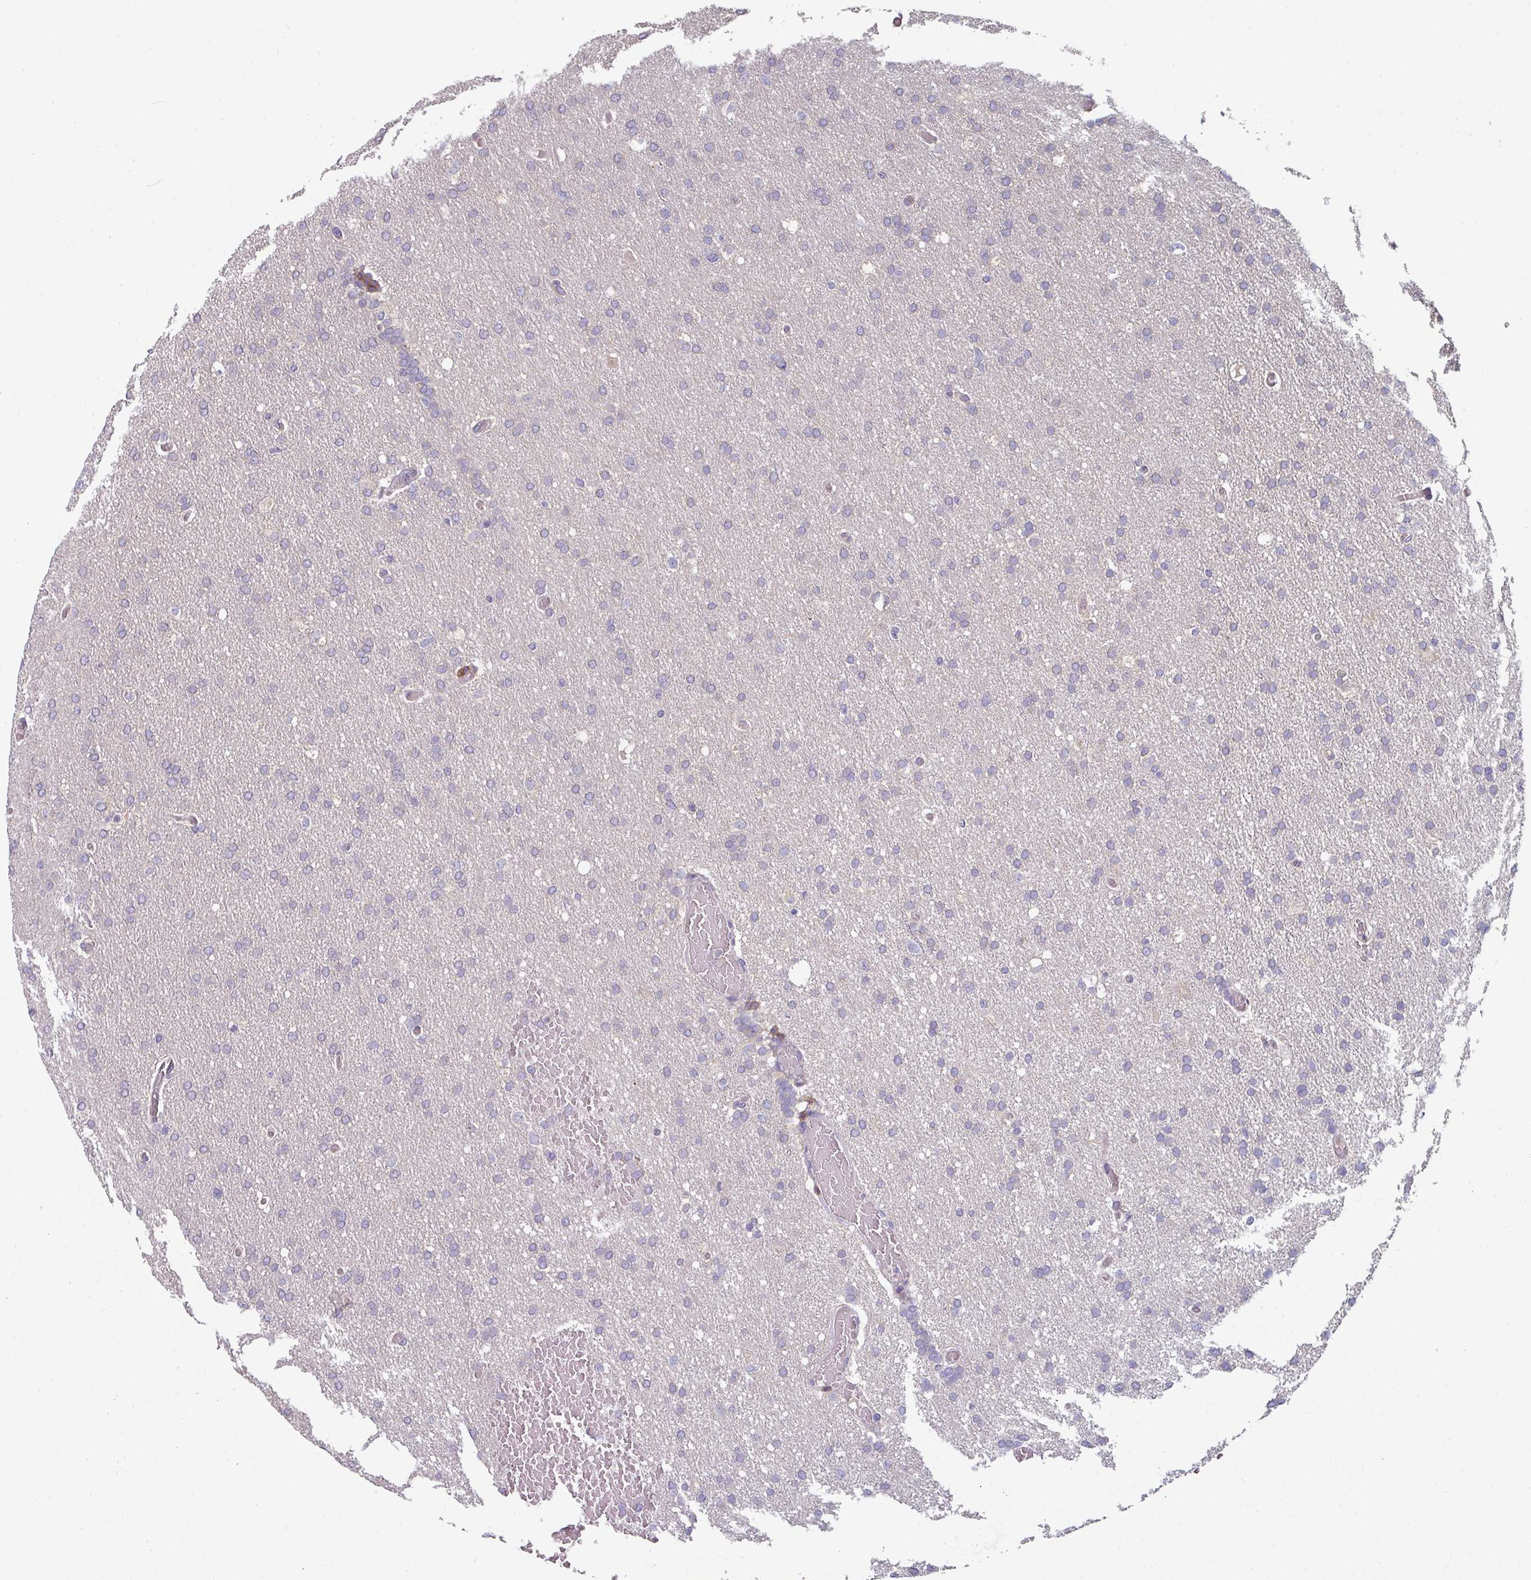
{"staining": {"intensity": "negative", "quantity": "none", "location": "none"}, "tissue": "glioma", "cell_type": "Tumor cells", "image_type": "cancer", "snomed": [{"axis": "morphology", "description": "Glioma, malignant, High grade"}, {"axis": "topography", "description": "Cerebral cortex"}], "caption": "This is an immunohistochemistry image of human high-grade glioma (malignant). There is no positivity in tumor cells.", "gene": "CD3G", "patient": {"sex": "female", "age": 36}}